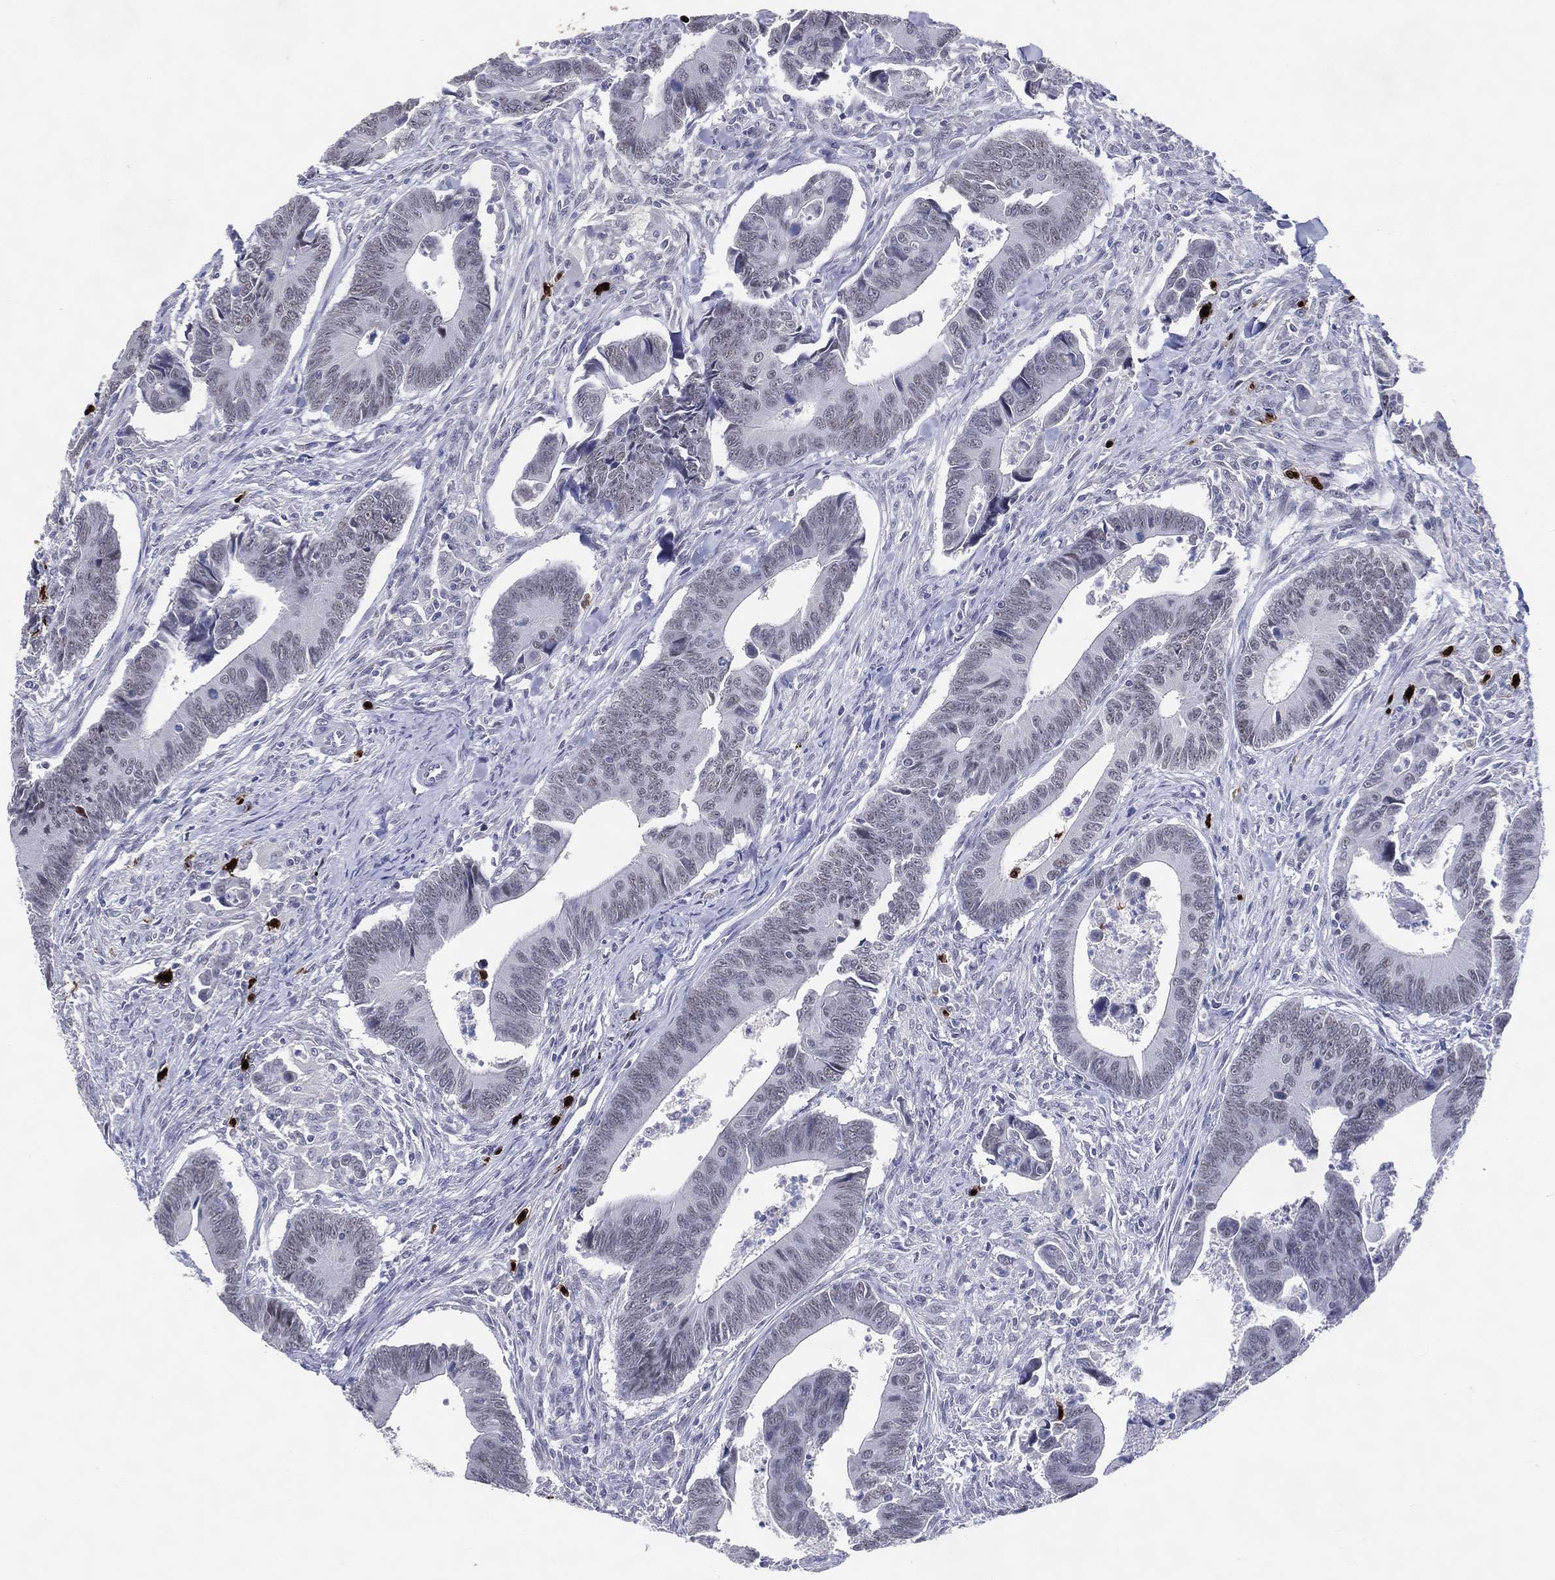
{"staining": {"intensity": "negative", "quantity": "none", "location": "none"}, "tissue": "colorectal cancer", "cell_type": "Tumor cells", "image_type": "cancer", "snomed": [{"axis": "morphology", "description": "Adenocarcinoma, NOS"}, {"axis": "topography", "description": "Rectum"}], "caption": "There is no significant staining in tumor cells of colorectal adenocarcinoma.", "gene": "CFAP58", "patient": {"sex": "male", "age": 67}}